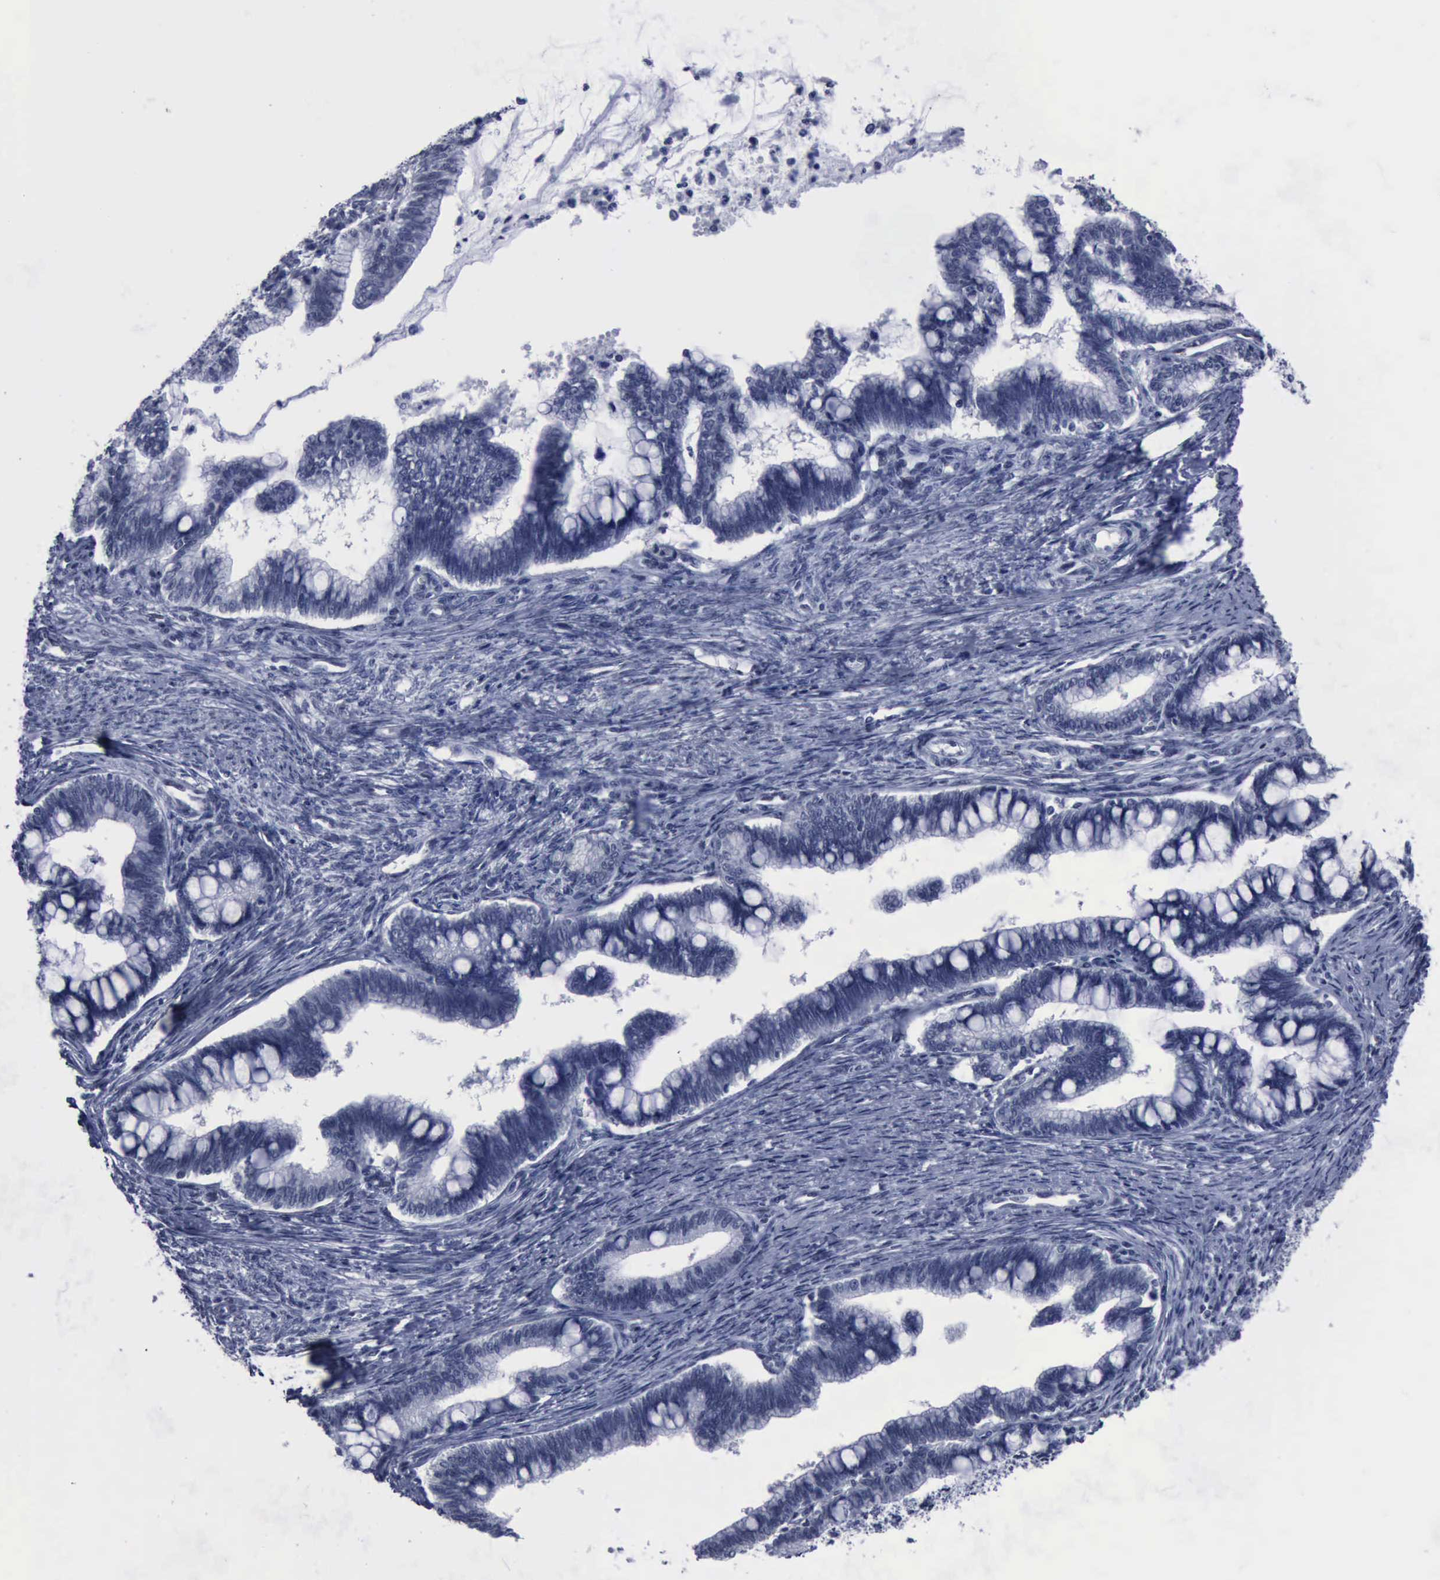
{"staining": {"intensity": "negative", "quantity": "none", "location": "none"}, "tissue": "cervical cancer", "cell_type": "Tumor cells", "image_type": "cancer", "snomed": [{"axis": "morphology", "description": "Adenocarcinoma, NOS"}, {"axis": "topography", "description": "Cervix"}], "caption": "Tumor cells show no significant protein expression in cervical cancer (adenocarcinoma).", "gene": "BRD1", "patient": {"sex": "female", "age": 36}}